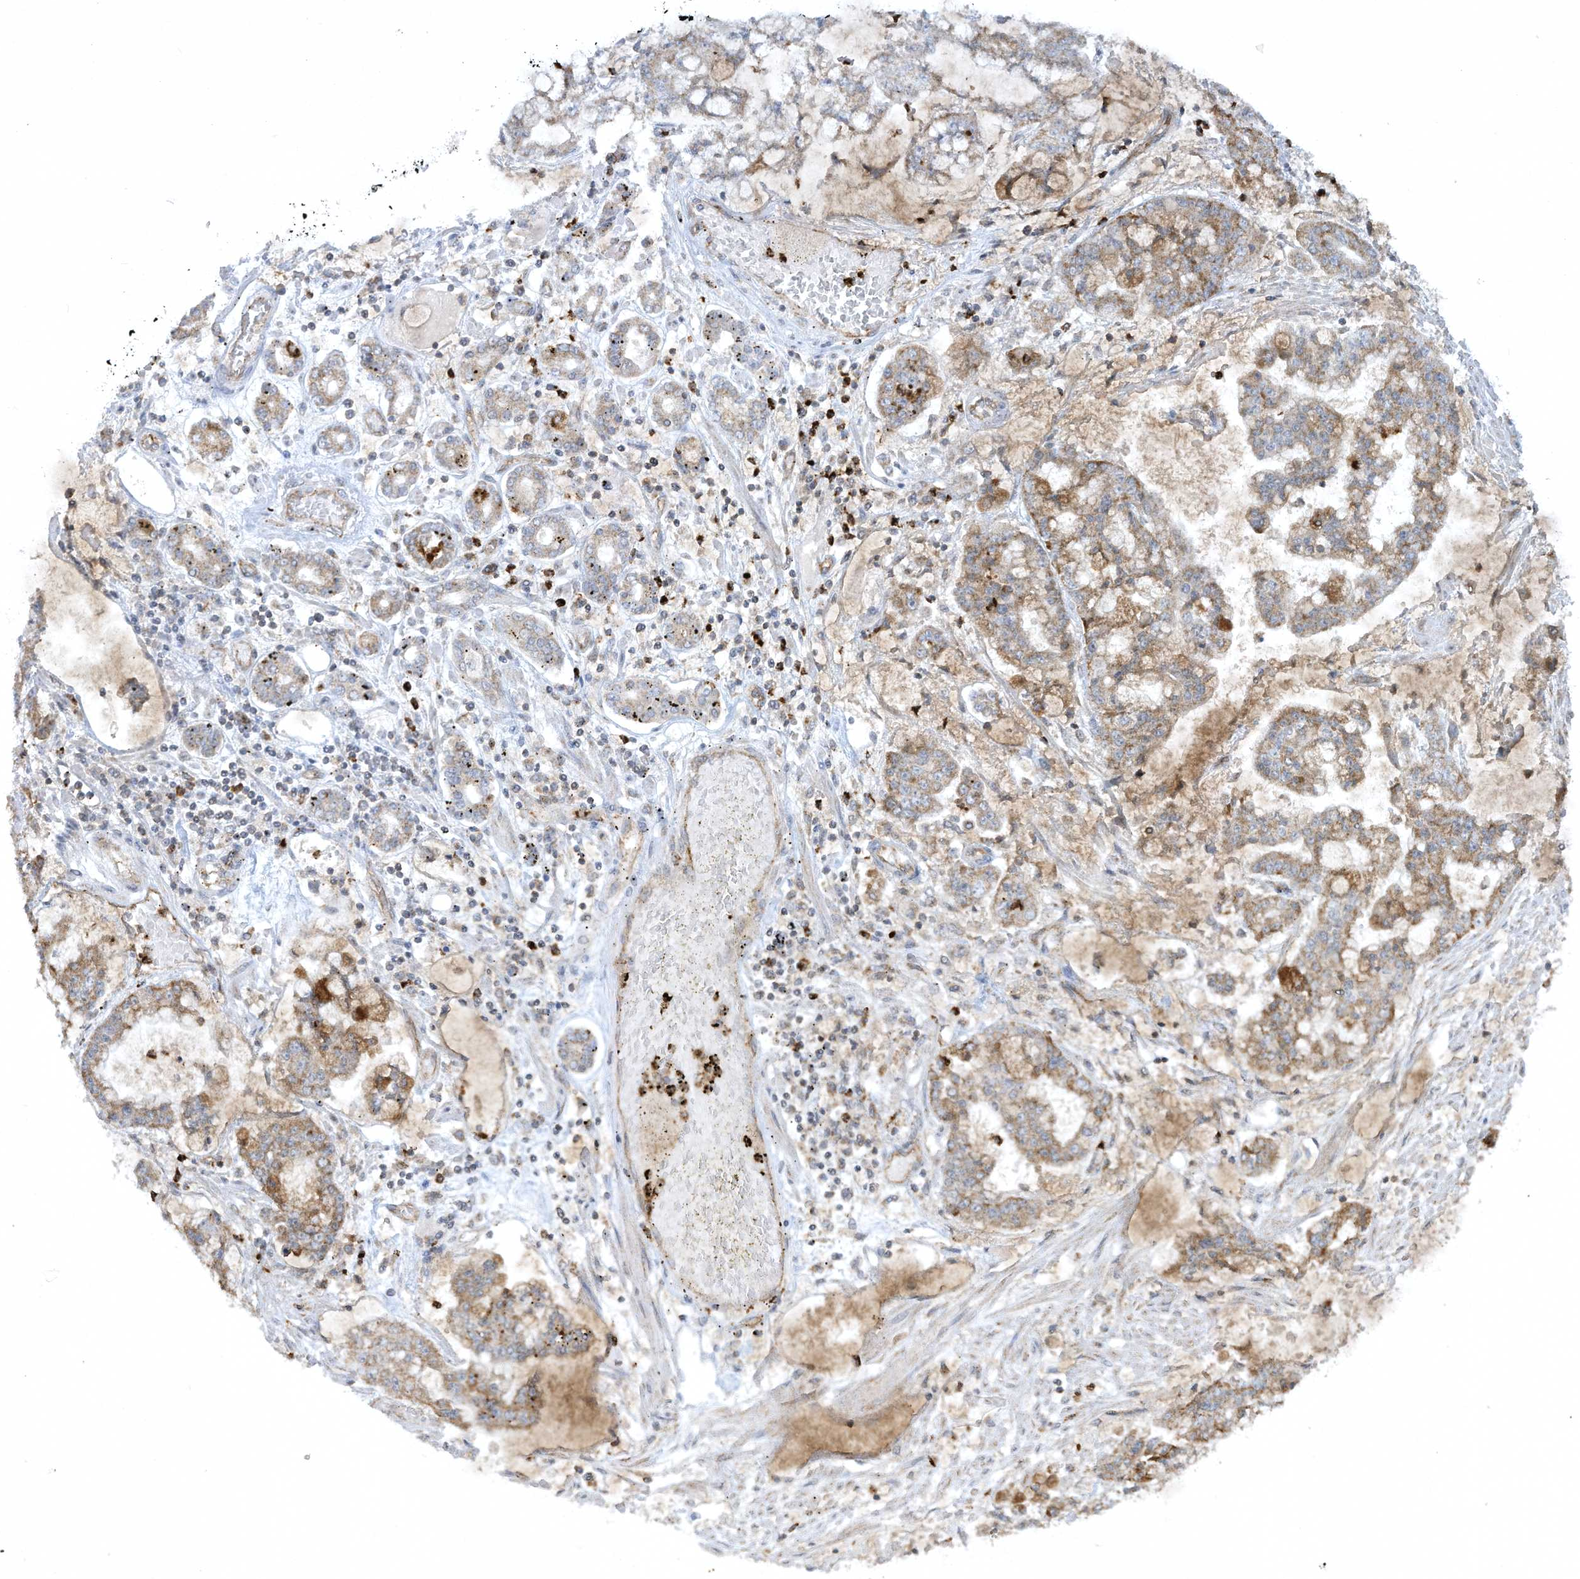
{"staining": {"intensity": "moderate", "quantity": ">75%", "location": "cytoplasmic/membranous"}, "tissue": "stomach cancer", "cell_type": "Tumor cells", "image_type": "cancer", "snomed": [{"axis": "morphology", "description": "Normal tissue, NOS"}, {"axis": "morphology", "description": "Adenocarcinoma, NOS"}, {"axis": "topography", "description": "Stomach, upper"}, {"axis": "topography", "description": "Stomach"}], "caption": "IHC of adenocarcinoma (stomach) shows medium levels of moderate cytoplasmic/membranous expression in approximately >75% of tumor cells.", "gene": "CHRNA4", "patient": {"sex": "male", "age": 76}}